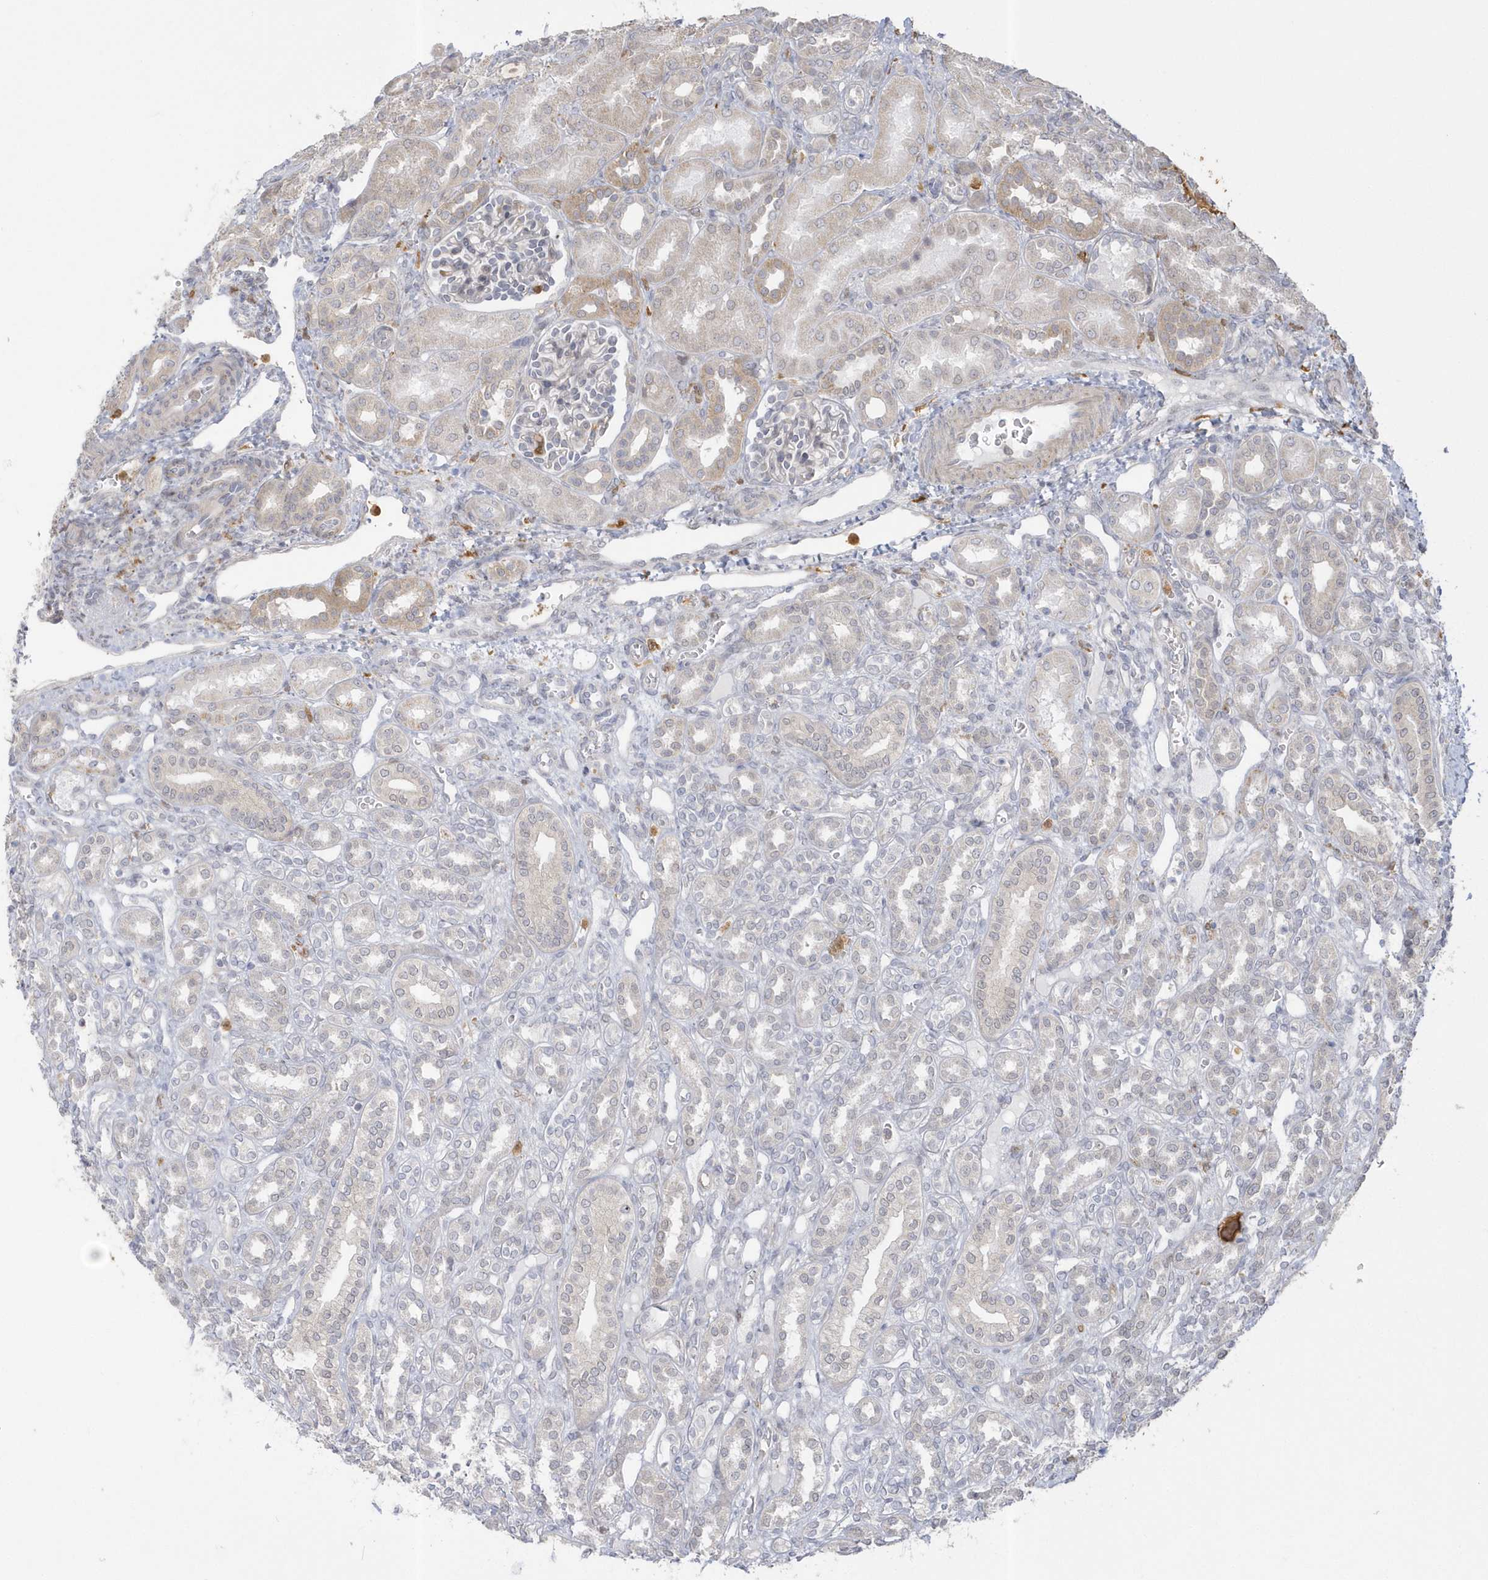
{"staining": {"intensity": "negative", "quantity": "none", "location": "none"}, "tissue": "kidney", "cell_type": "Cells in glomeruli", "image_type": "normal", "snomed": [{"axis": "morphology", "description": "Normal tissue, NOS"}, {"axis": "morphology", "description": "Neoplasm, malignant, NOS"}, {"axis": "topography", "description": "Kidney"}], "caption": "Immunohistochemistry (IHC) micrograph of unremarkable kidney: kidney stained with DAB (3,3'-diaminobenzidine) shows no significant protein expression in cells in glomeruli. The staining was performed using DAB (3,3'-diaminobenzidine) to visualize the protein expression in brown, while the nuclei were stained in blue with hematoxylin (Magnification: 20x).", "gene": "NAF1", "patient": {"sex": "female", "age": 1}}